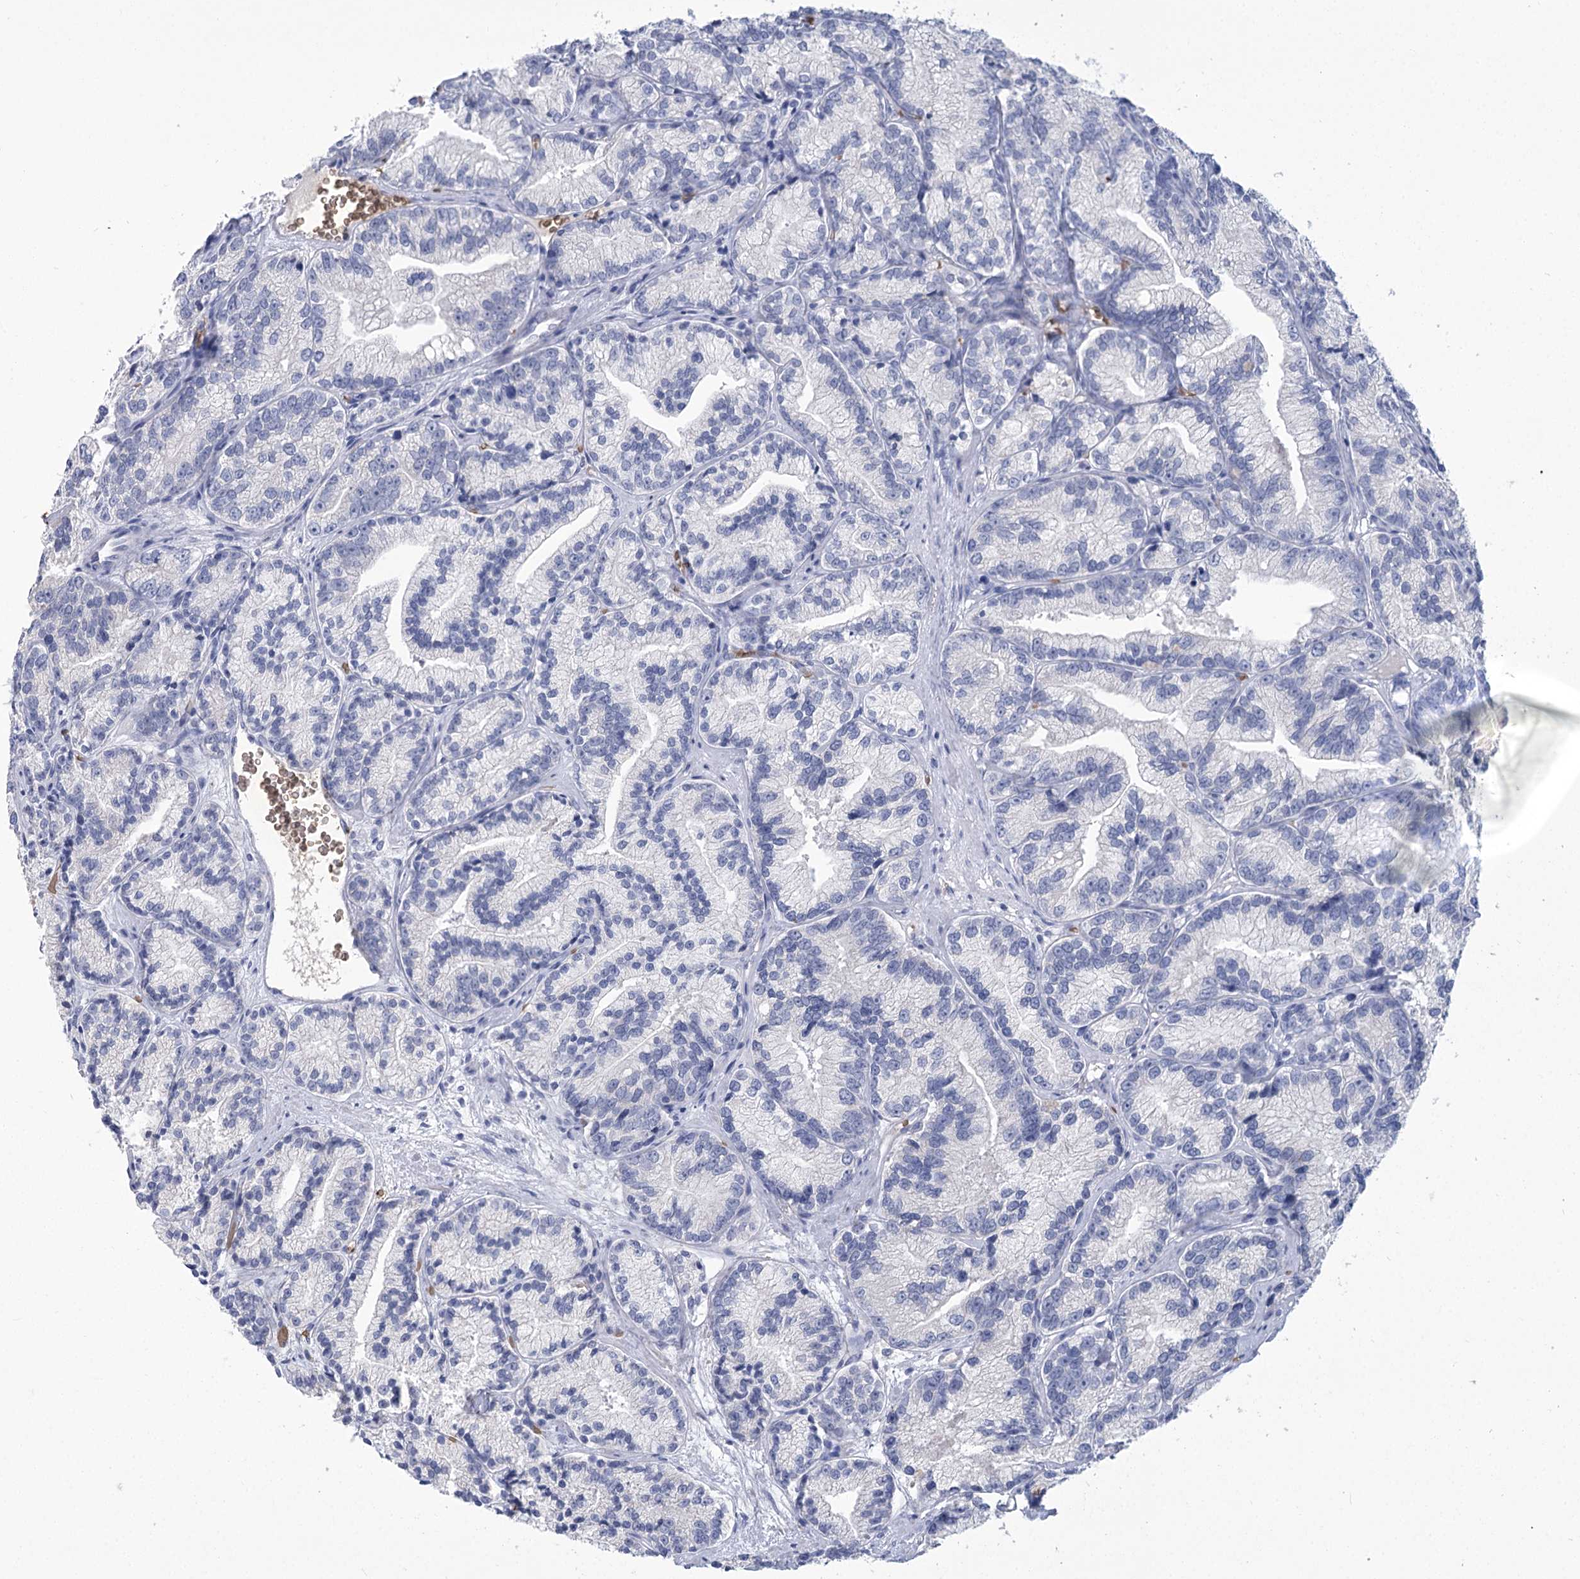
{"staining": {"intensity": "negative", "quantity": "none", "location": "none"}, "tissue": "prostate cancer", "cell_type": "Tumor cells", "image_type": "cancer", "snomed": [{"axis": "morphology", "description": "Adenocarcinoma, Low grade"}, {"axis": "topography", "description": "Prostate"}], "caption": "High power microscopy photomicrograph of an IHC photomicrograph of prostate cancer, revealing no significant positivity in tumor cells.", "gene": "HBA1", "patient": {"sex": "male", "age": 89}}